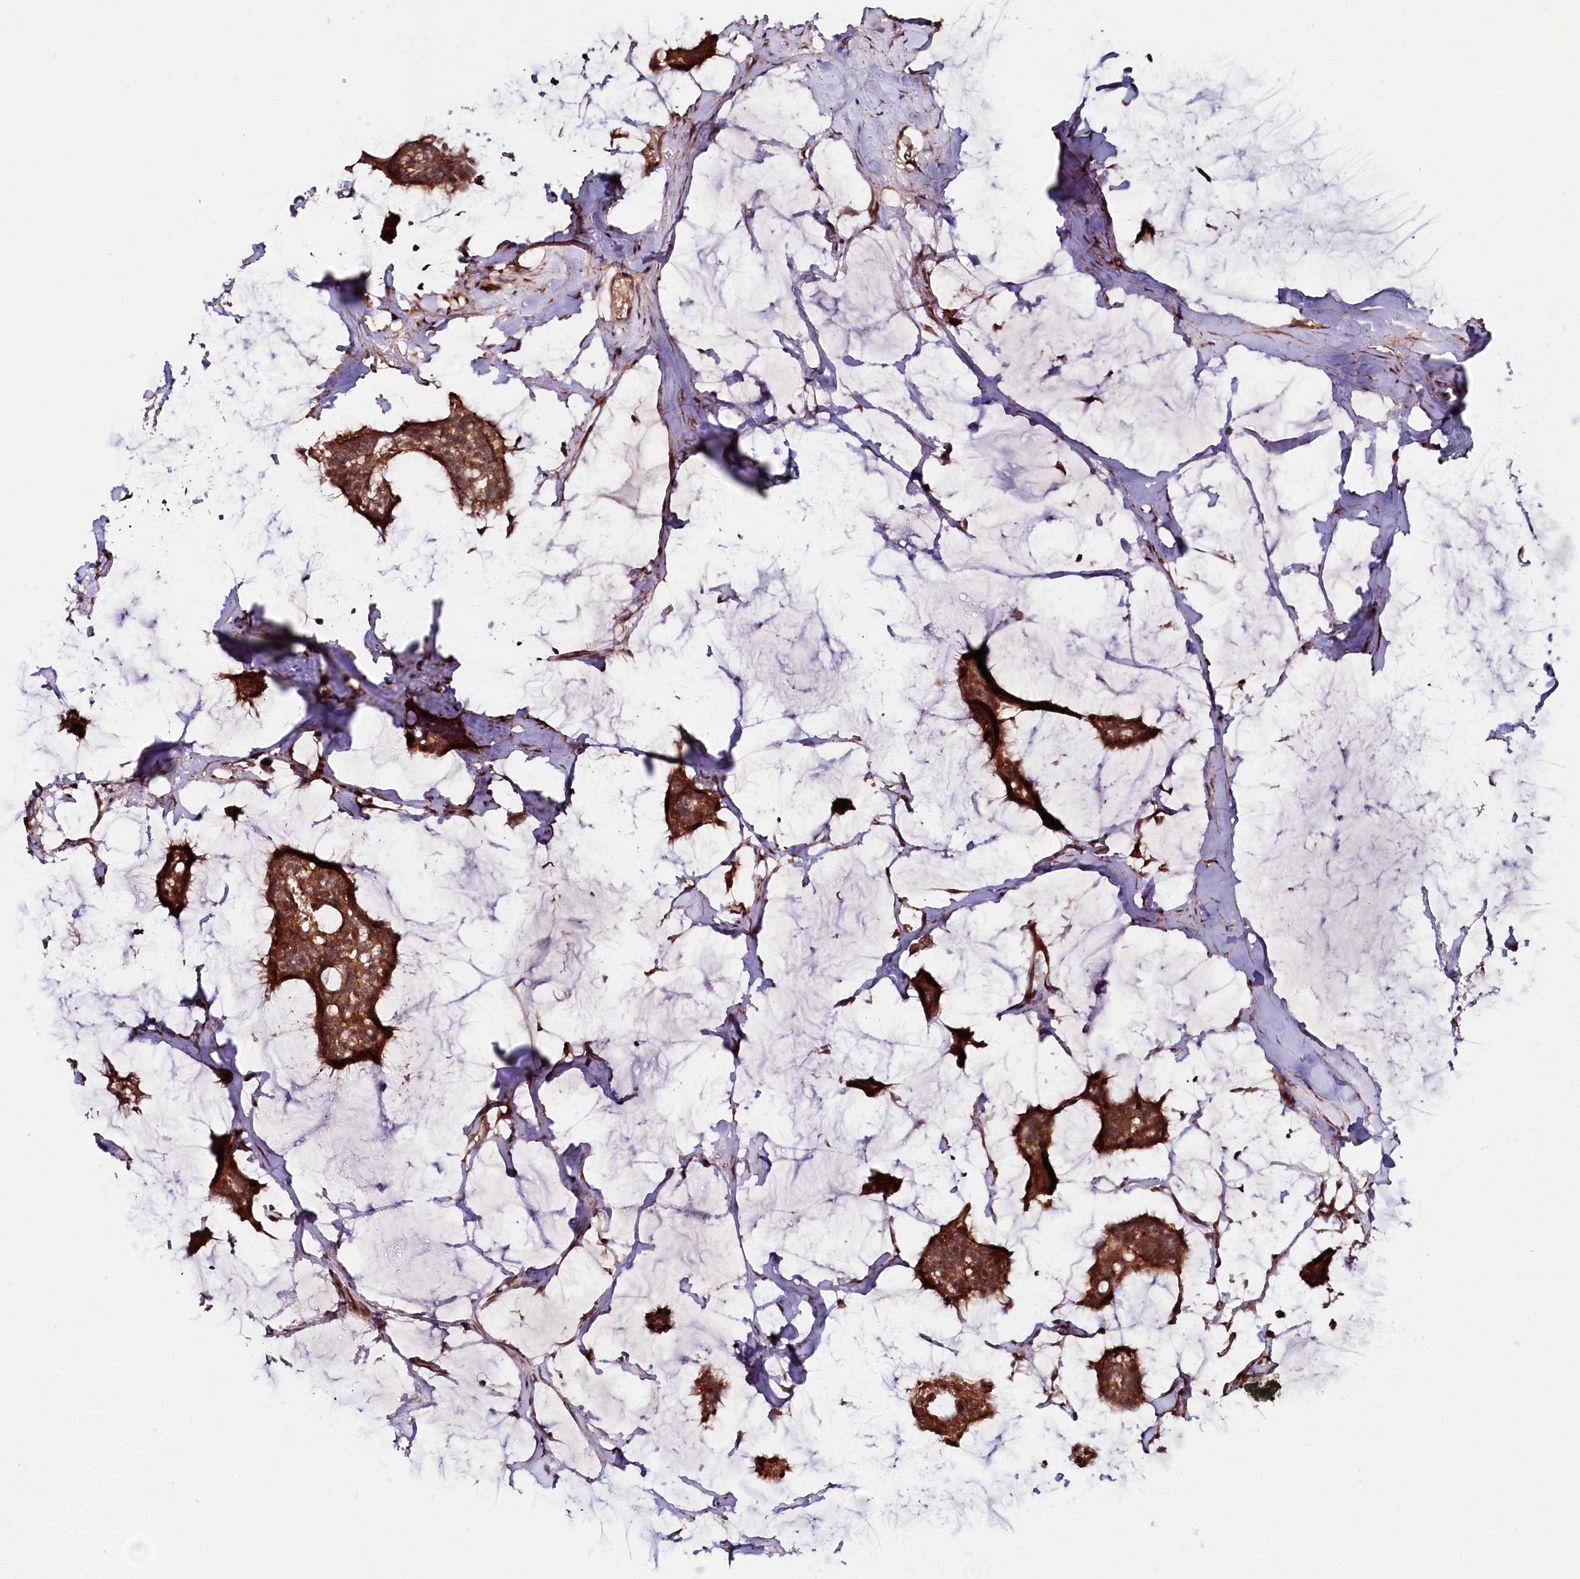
{"staining": {"intensity": "strong", "quantity": ">75%", "location": "cytoplasmic/membranous"}, "tissue": "breast cancer", "cell_type": "Tumor cells", "image_type": "cancer", "snomed": [{"axis": "morphology", "description": "Duct carcinoma"}, {"axis": "topography", "description": "Breast"}], "caption": "Immunohistochemistry (IHC) micrograph of neoplastic tissue: breast cancer (intraductal carcinoma) stained using IHC displays high levels of strong protein expression localized specifically in the cytoplasmic/membranous of tumor cells, appearing as a cytoplasmic/membranous brown color.", "gene": "NEDD1", "patient": {"sex": "female", "age": 93}}